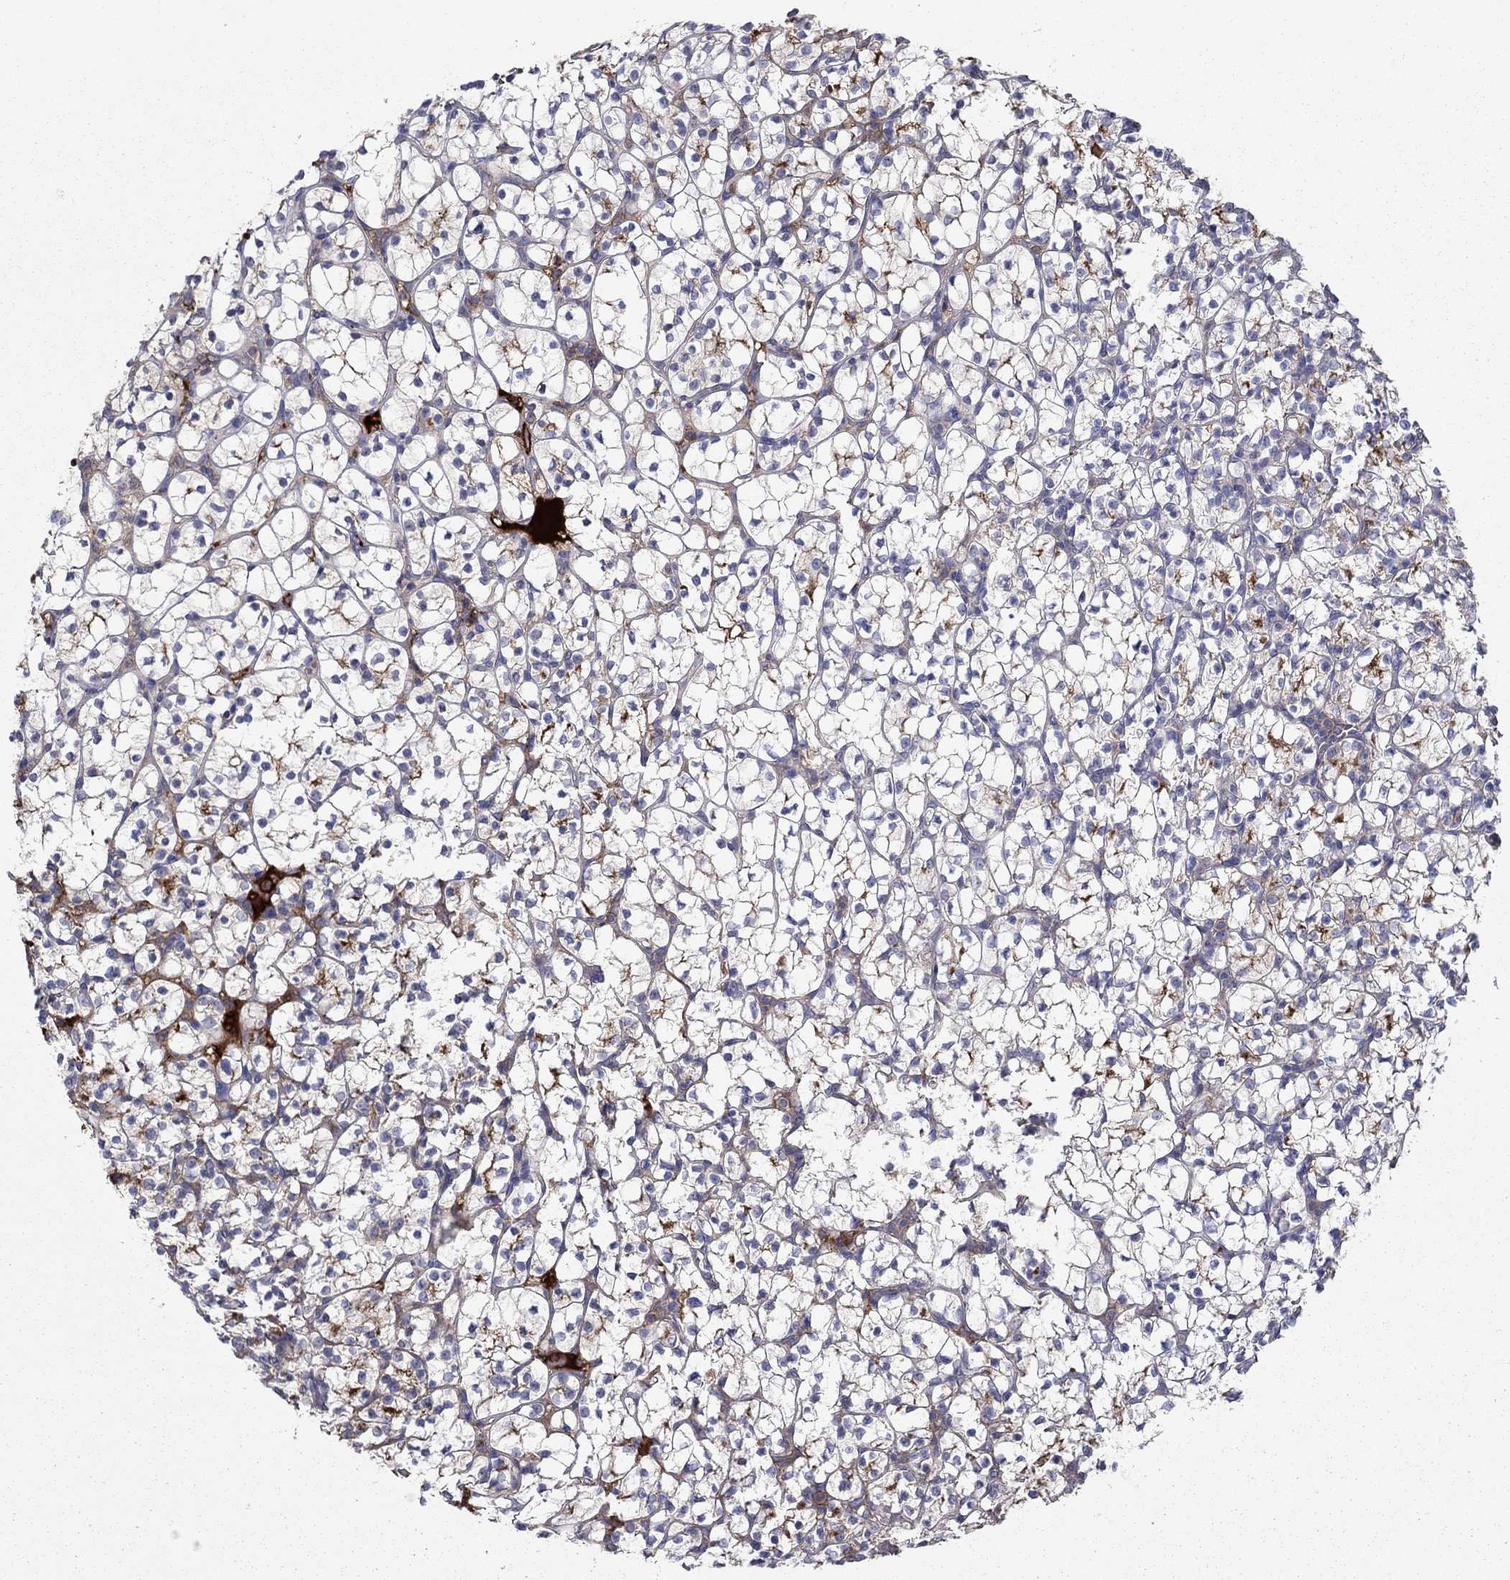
{"staining": {"intensity": "moderate", "quantity": "25%-75%", "location": "cytoplasmic/membranous"}, "tissue": "renal cancer", "cell_type": "Tumor cells", "image_type": "cancer", "snomed": [{"axis": "morphology", "description": "Adenocarcinoma, NOS"}, {"axis": "topography", "description": "Kidney"}], "caption": "Renal adenocarcinoma stained with a protein marker exhibits moderate staining in tumor cells.", "gene": "HPX", "patient": {"sex": "female", "age": 89}}